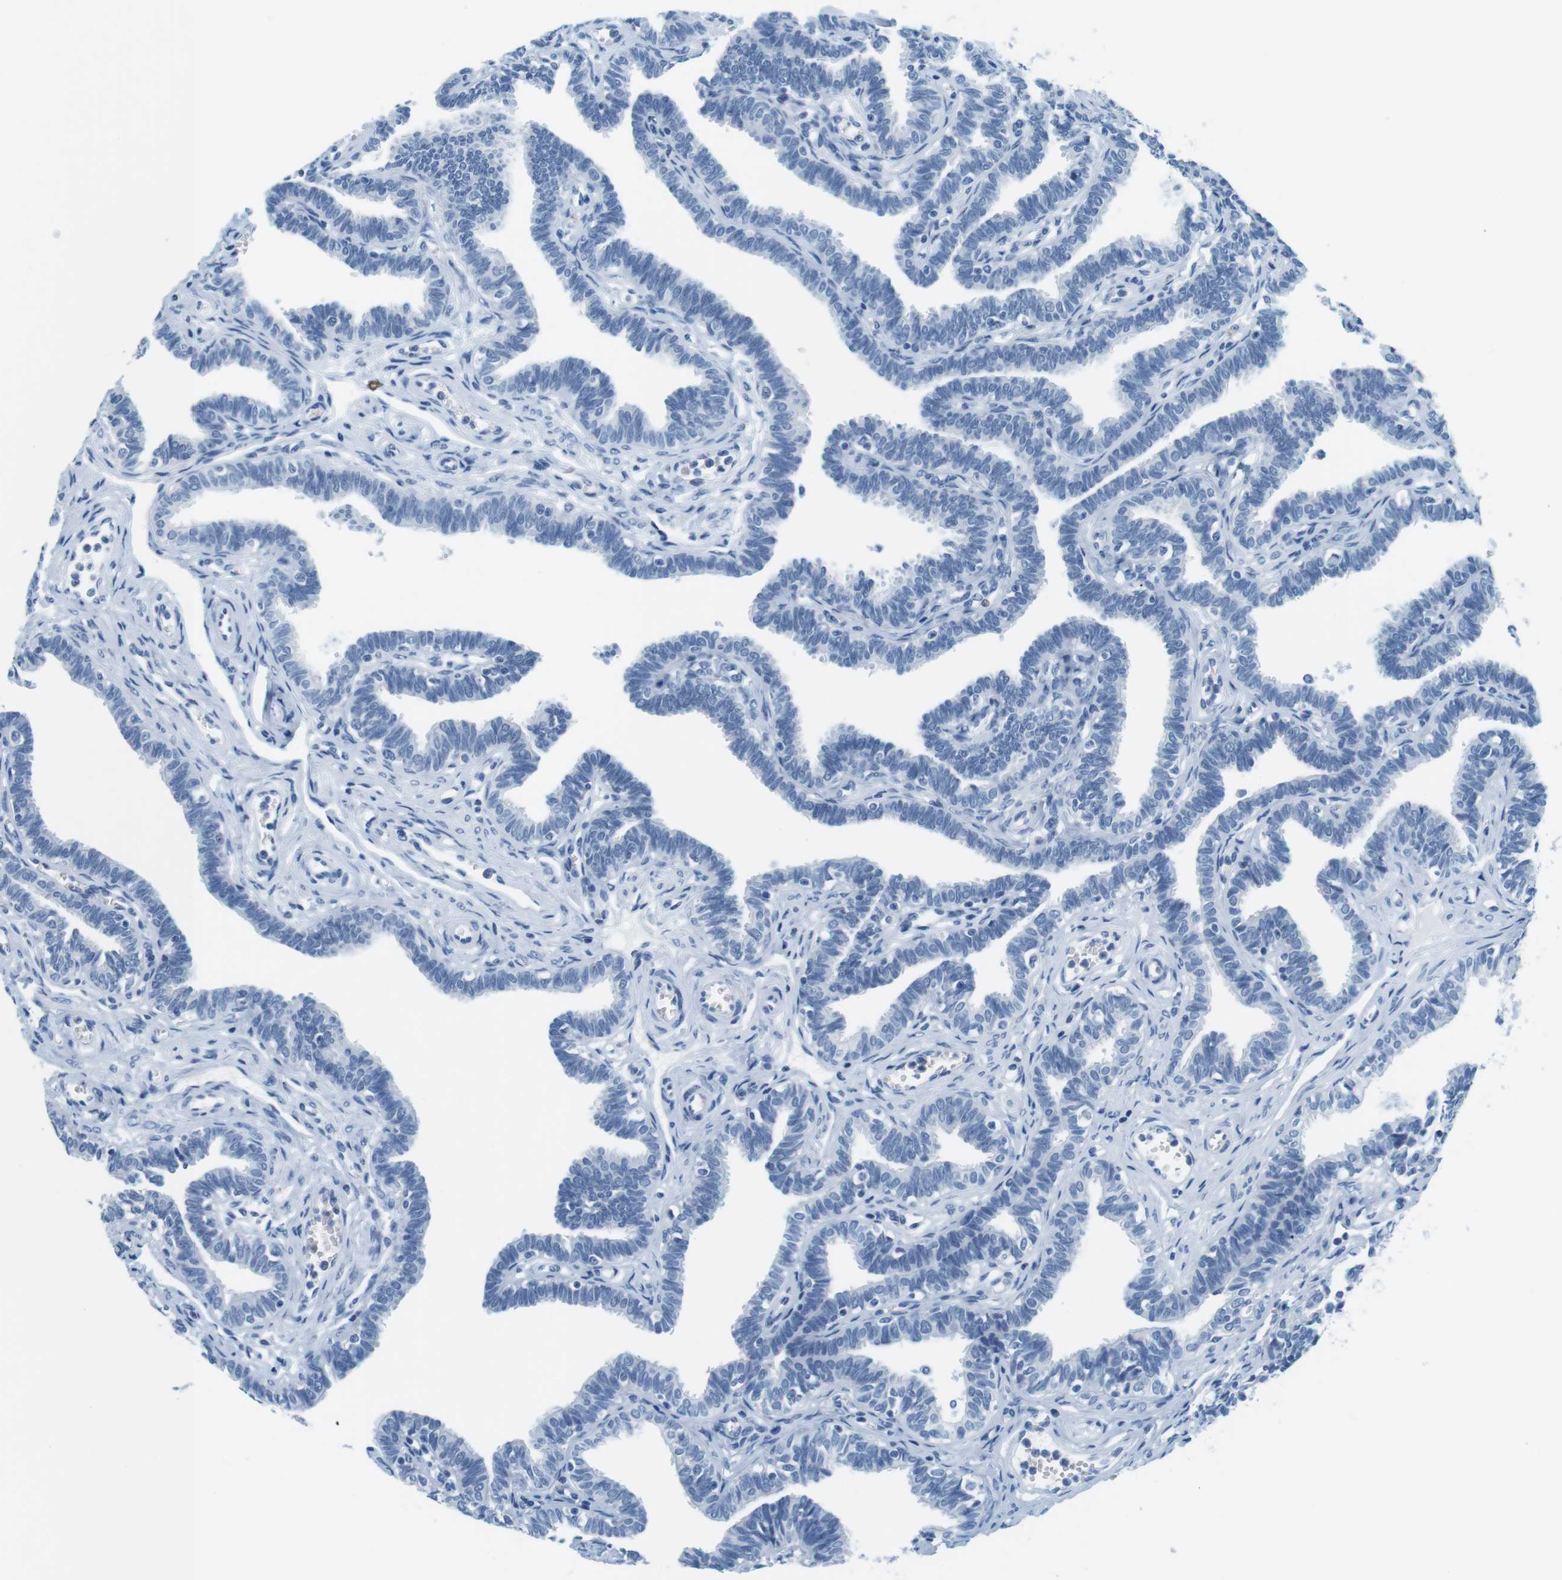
{"staining": {"intensity": "negative", "quantity": "none", "location": "none"}, "tissue": "fallopian tube", "cell_type": "Glandular cells", "image_type": "normal", "snomed": [{"axis": "morphology", "description": "Normal tissue, NOS"}, {"axis": "topography", "description": "Fallopian tube"}, {"axis": "topography", "description": "Ovary"}], "caption": "This is a photomicrograph of IHC staining of unremarkable fallopian tube, which shows no positivity in glandular cells. Brightfield microscopy of immunohistochemistry (IHC) stained with DAB (brown) and hematoxylin (blue), captured at high magnification.", "gene": "CYP2C9", "patient": {"sex": "female", "age": 23}}